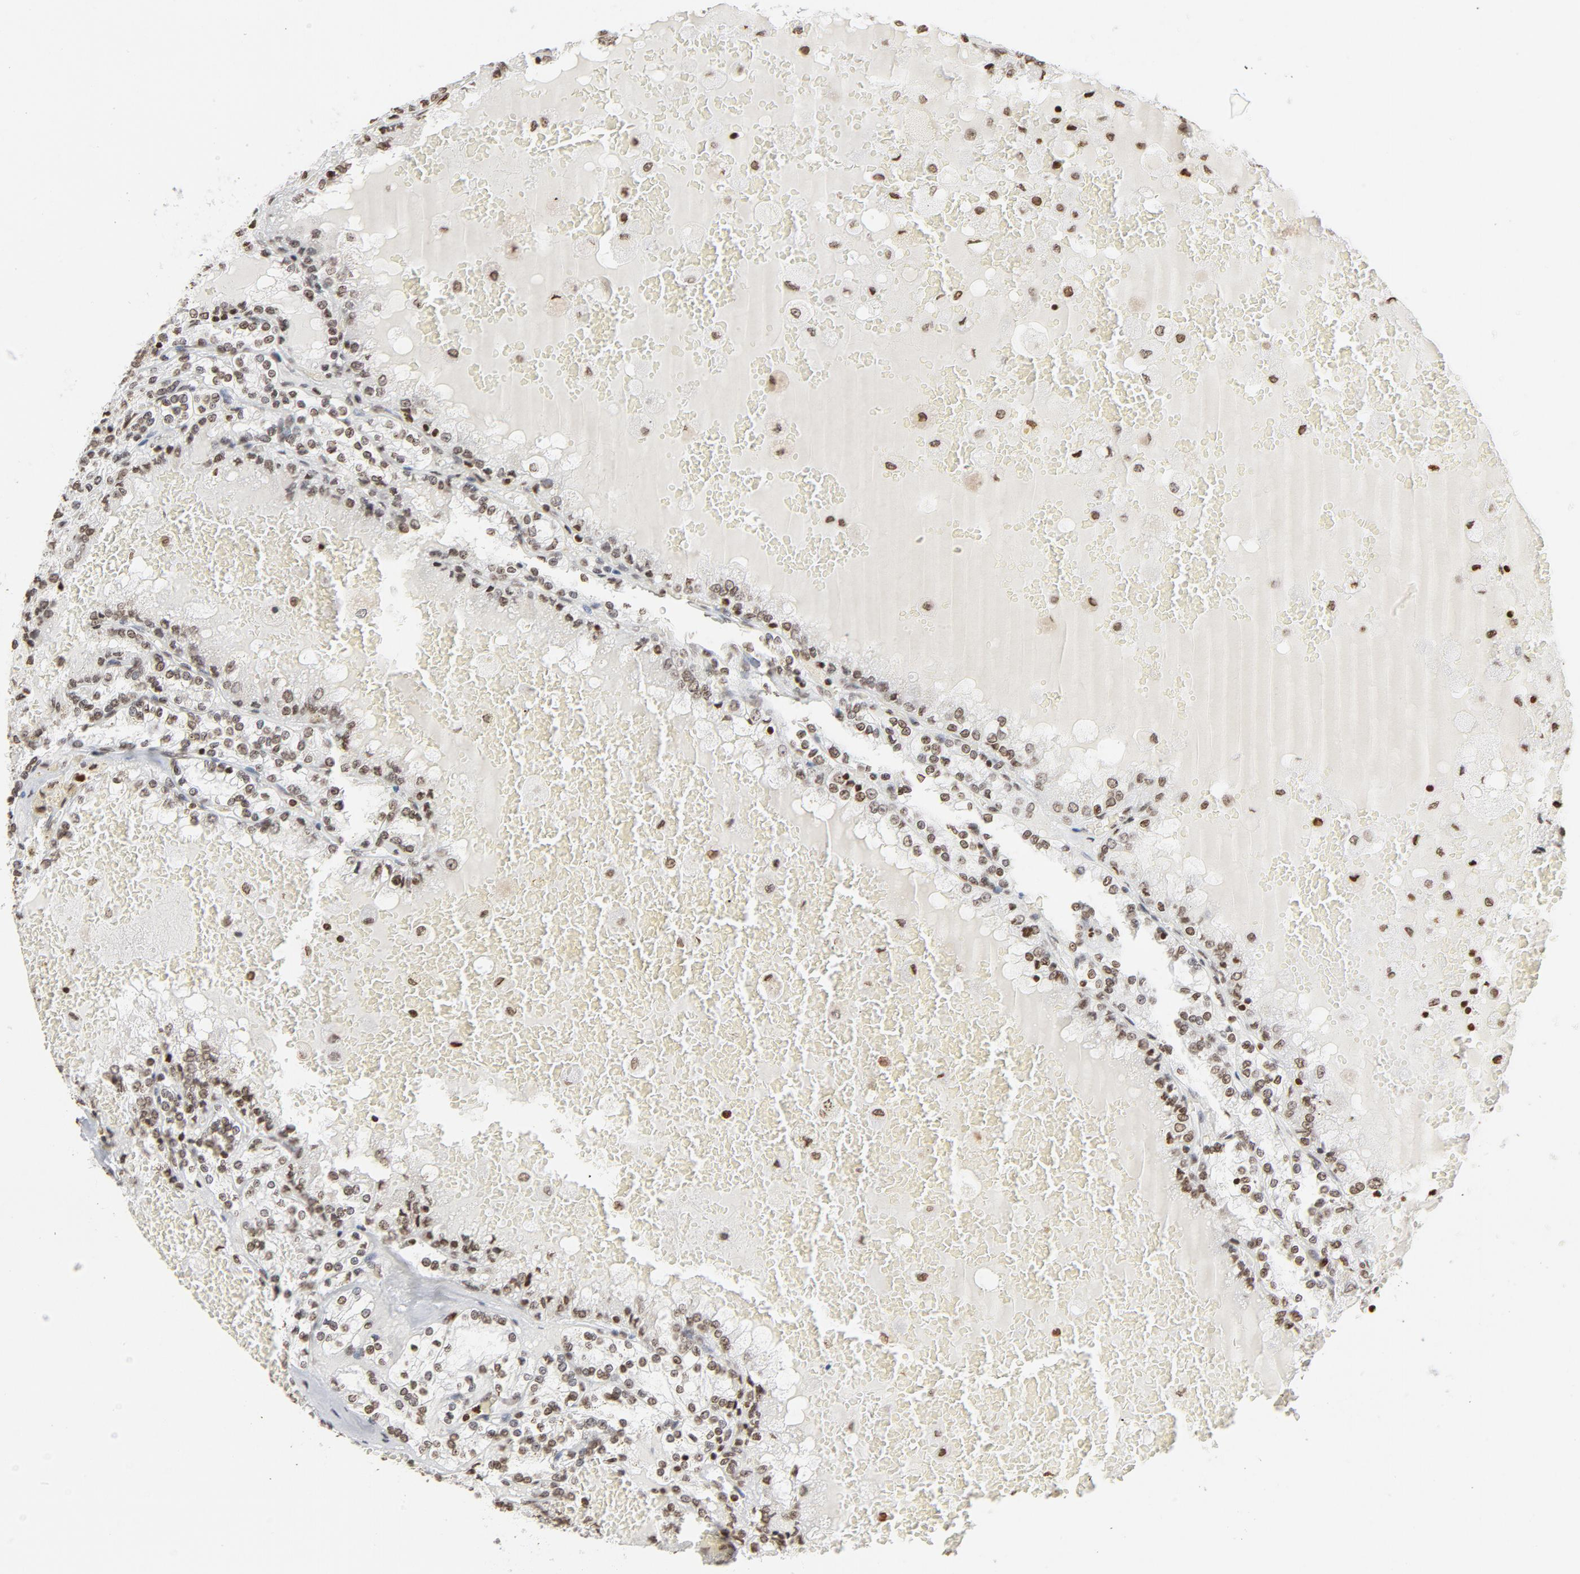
{"staining": {"intensity": "moderate", "quantity": ">75%", "location": "nuclear"}, "tissue": "renal cancer", "cell_type": "Tumor cells", "image_type": "cancer", "snomed": [{"axis": "morphology", "description": "Adenocarcinoma, NOS"}, {"axis": "topography", "description": "Kidney"}], "caption": "There is medium levels of moderate nuclear staining in tumor cells of renal cancer (adenocarcinoma), as demonstrated by immunohistochemical staining (brown color).", "gene": "H2AC12", "patient": {"sex": "female", "age": 56}}